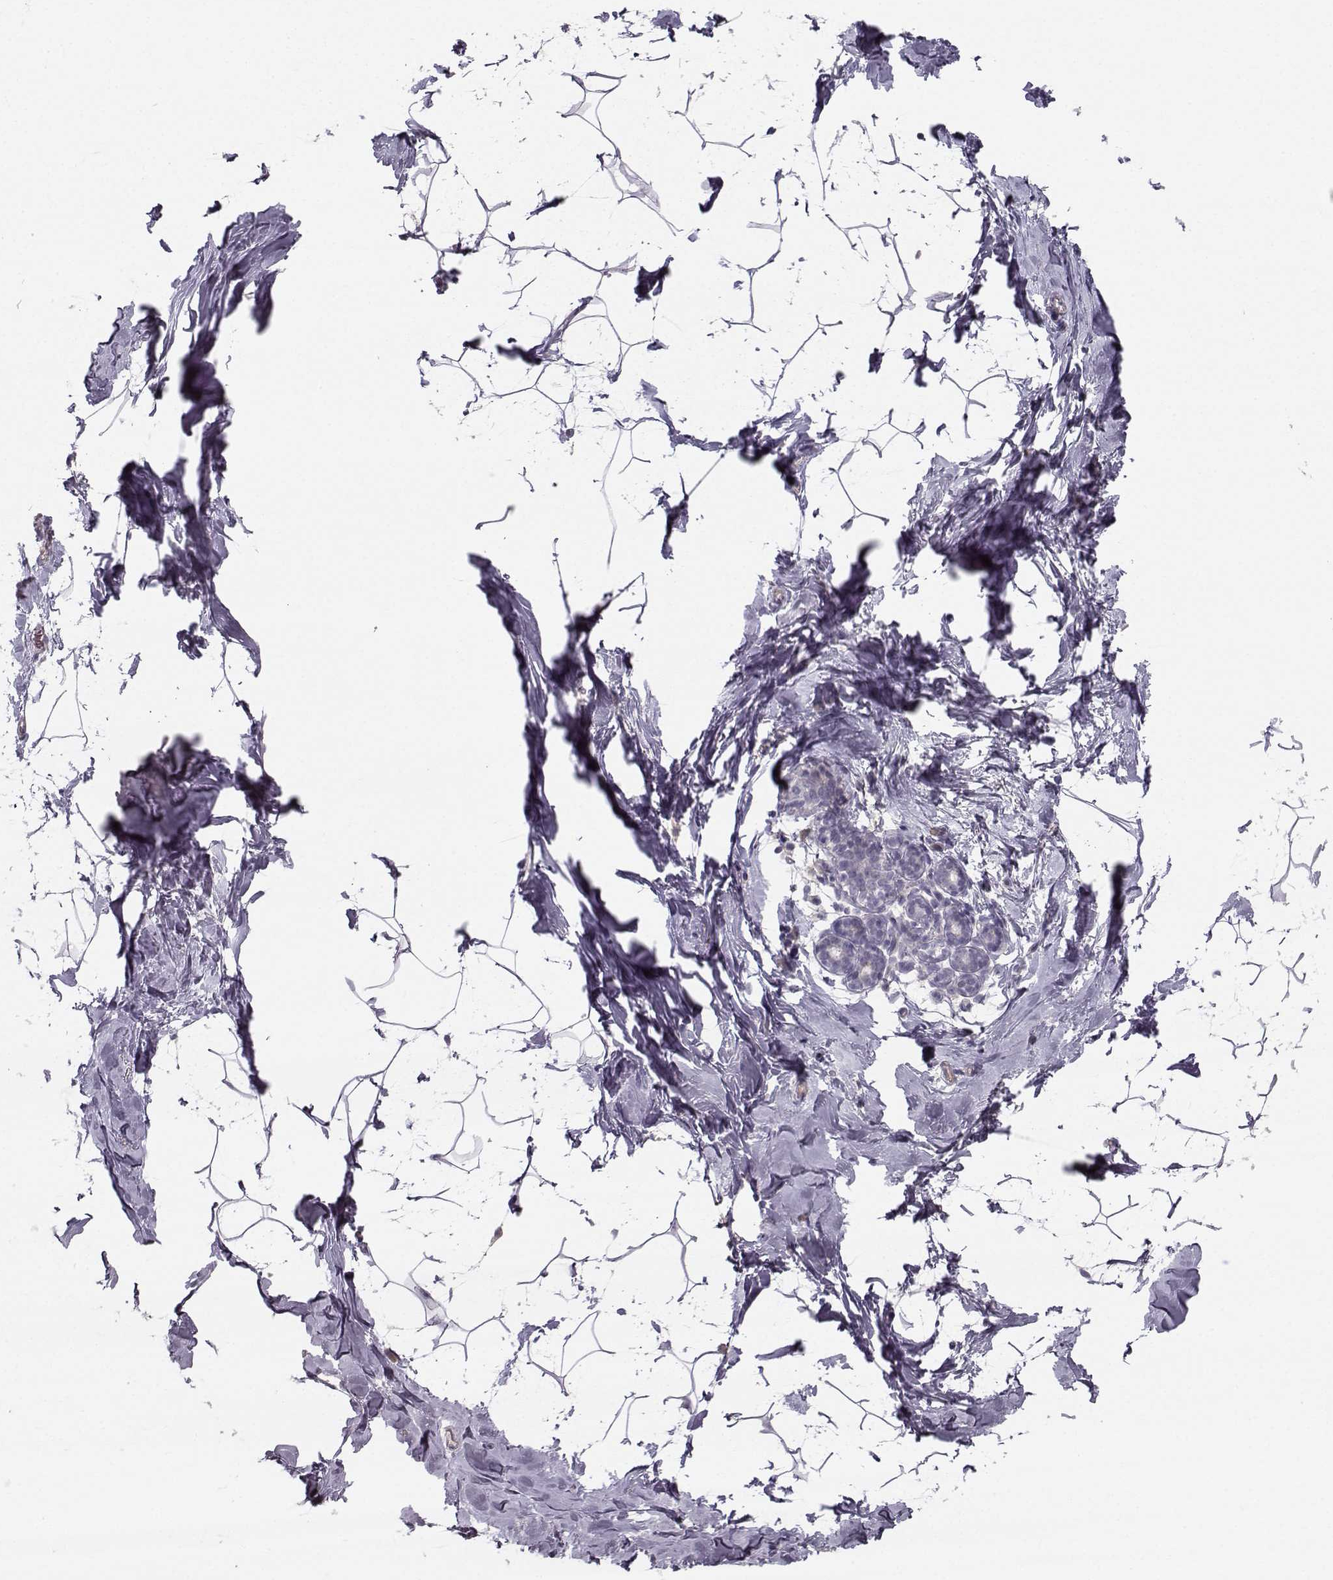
{"staining": {"intensity": "negative", "quantity": "none", "location": "none"}, "tissue": "breast", "cell_type": "Adipocytes", "image_type": "normal", "snomed": [{"axis": "morphology", "description": "Normal tissue, NOS"}, {"axis": "topography", "description": "Breast"}], "caption": "A histopathology image of human breast is negative for staining in adipocytes. (DAB (3,3'-diaminobenzidine) immunohistochemistry (IHC), high magnification).", "gene": "OPRD1", "patient": {"sex": "female", "age": 32}}